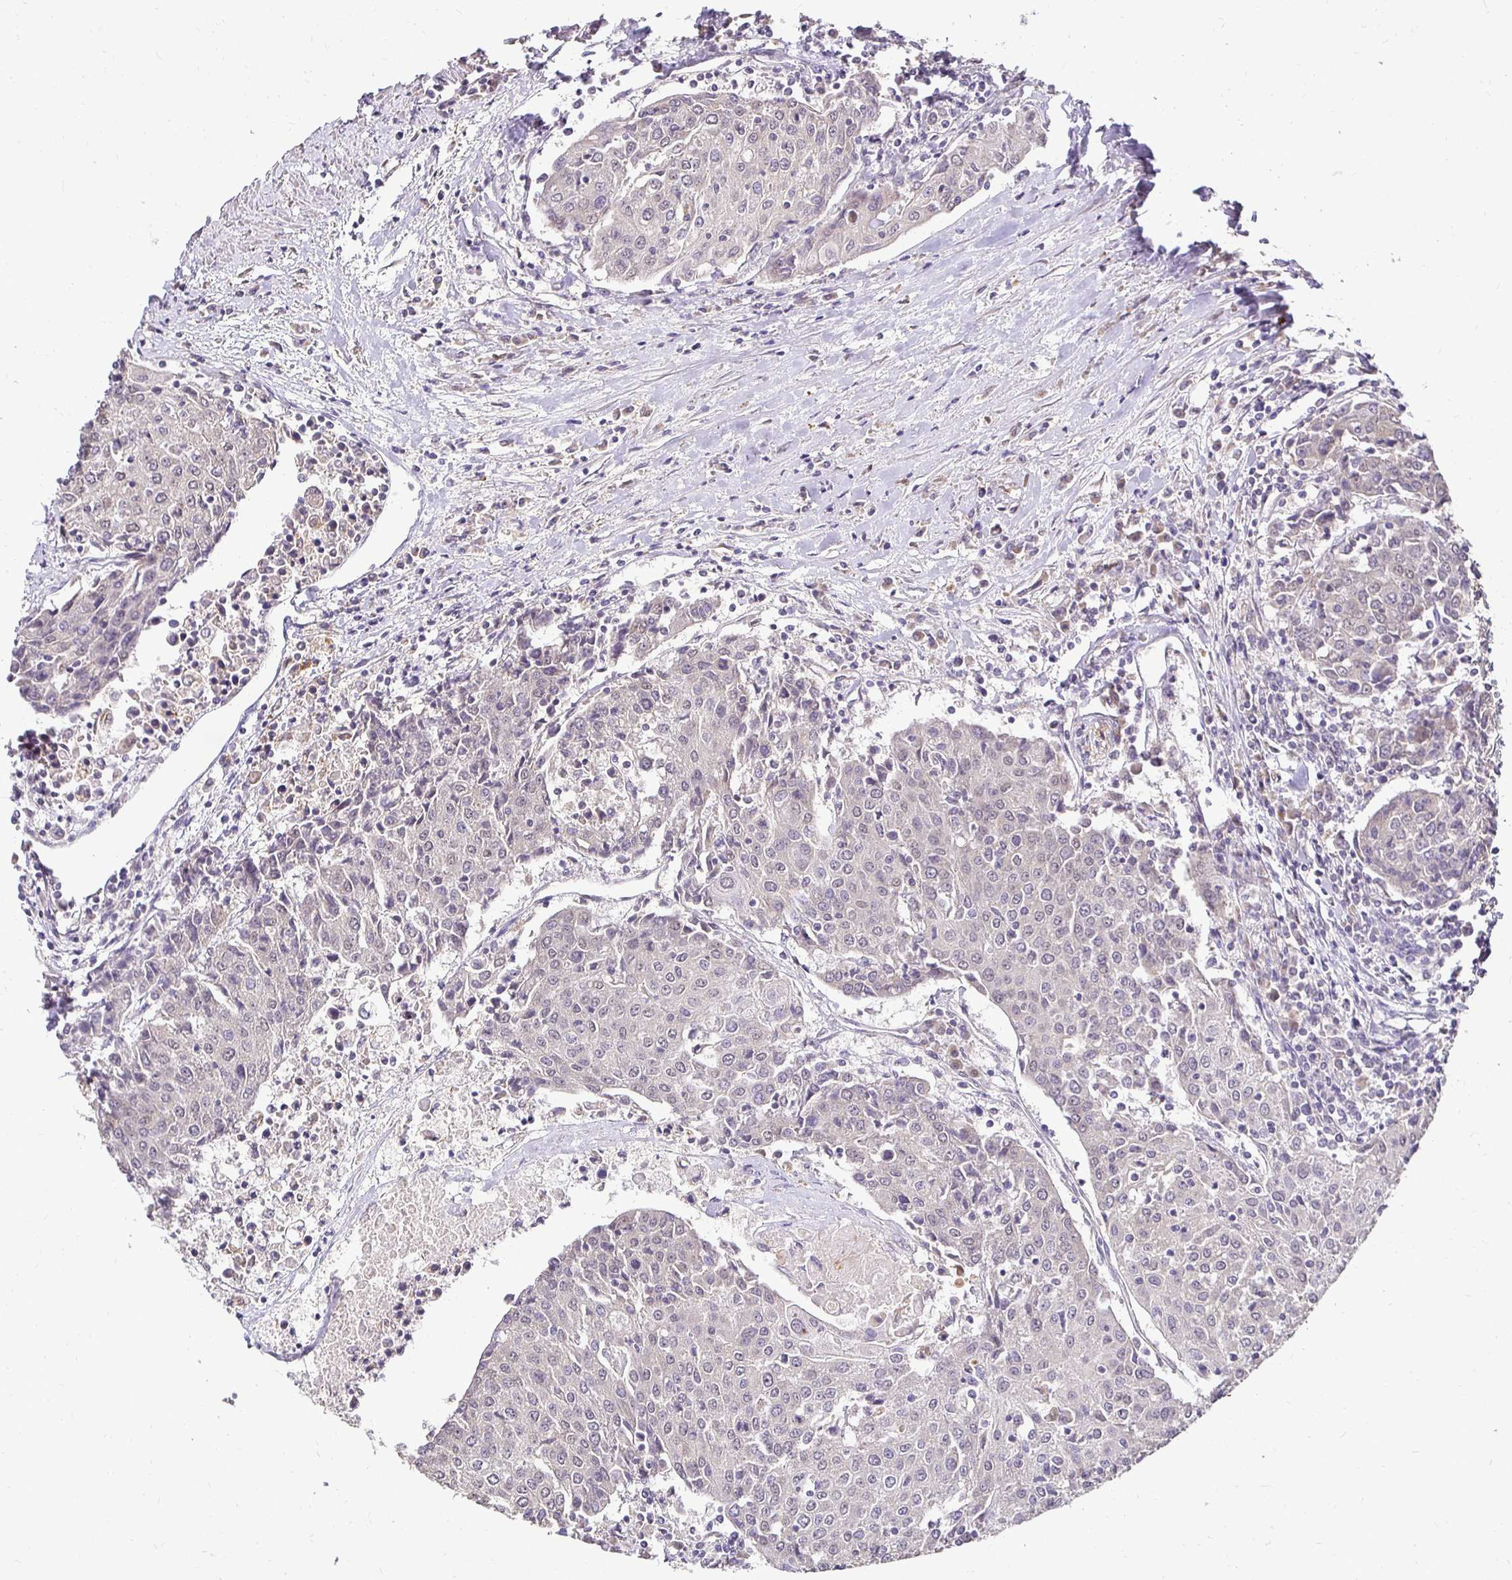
{"staining": {"intensity": "negative", "quantity": "none", "location": "none"}, "tissue": "urothelial cancer", "cell_type": "Tumor cells", "image_type": "cancer", "snomed": [{"axis": "morphology", "description": "Urothelial carcinoma, High grade"}, {"axis": "topography", "description": "Urinary bladder"}], "caption": "Tumor cells are negative for brown protein staining in urothelial cancer.", "gene": "RHEBL1", "patient": {"sex": "female", "age": 85}}